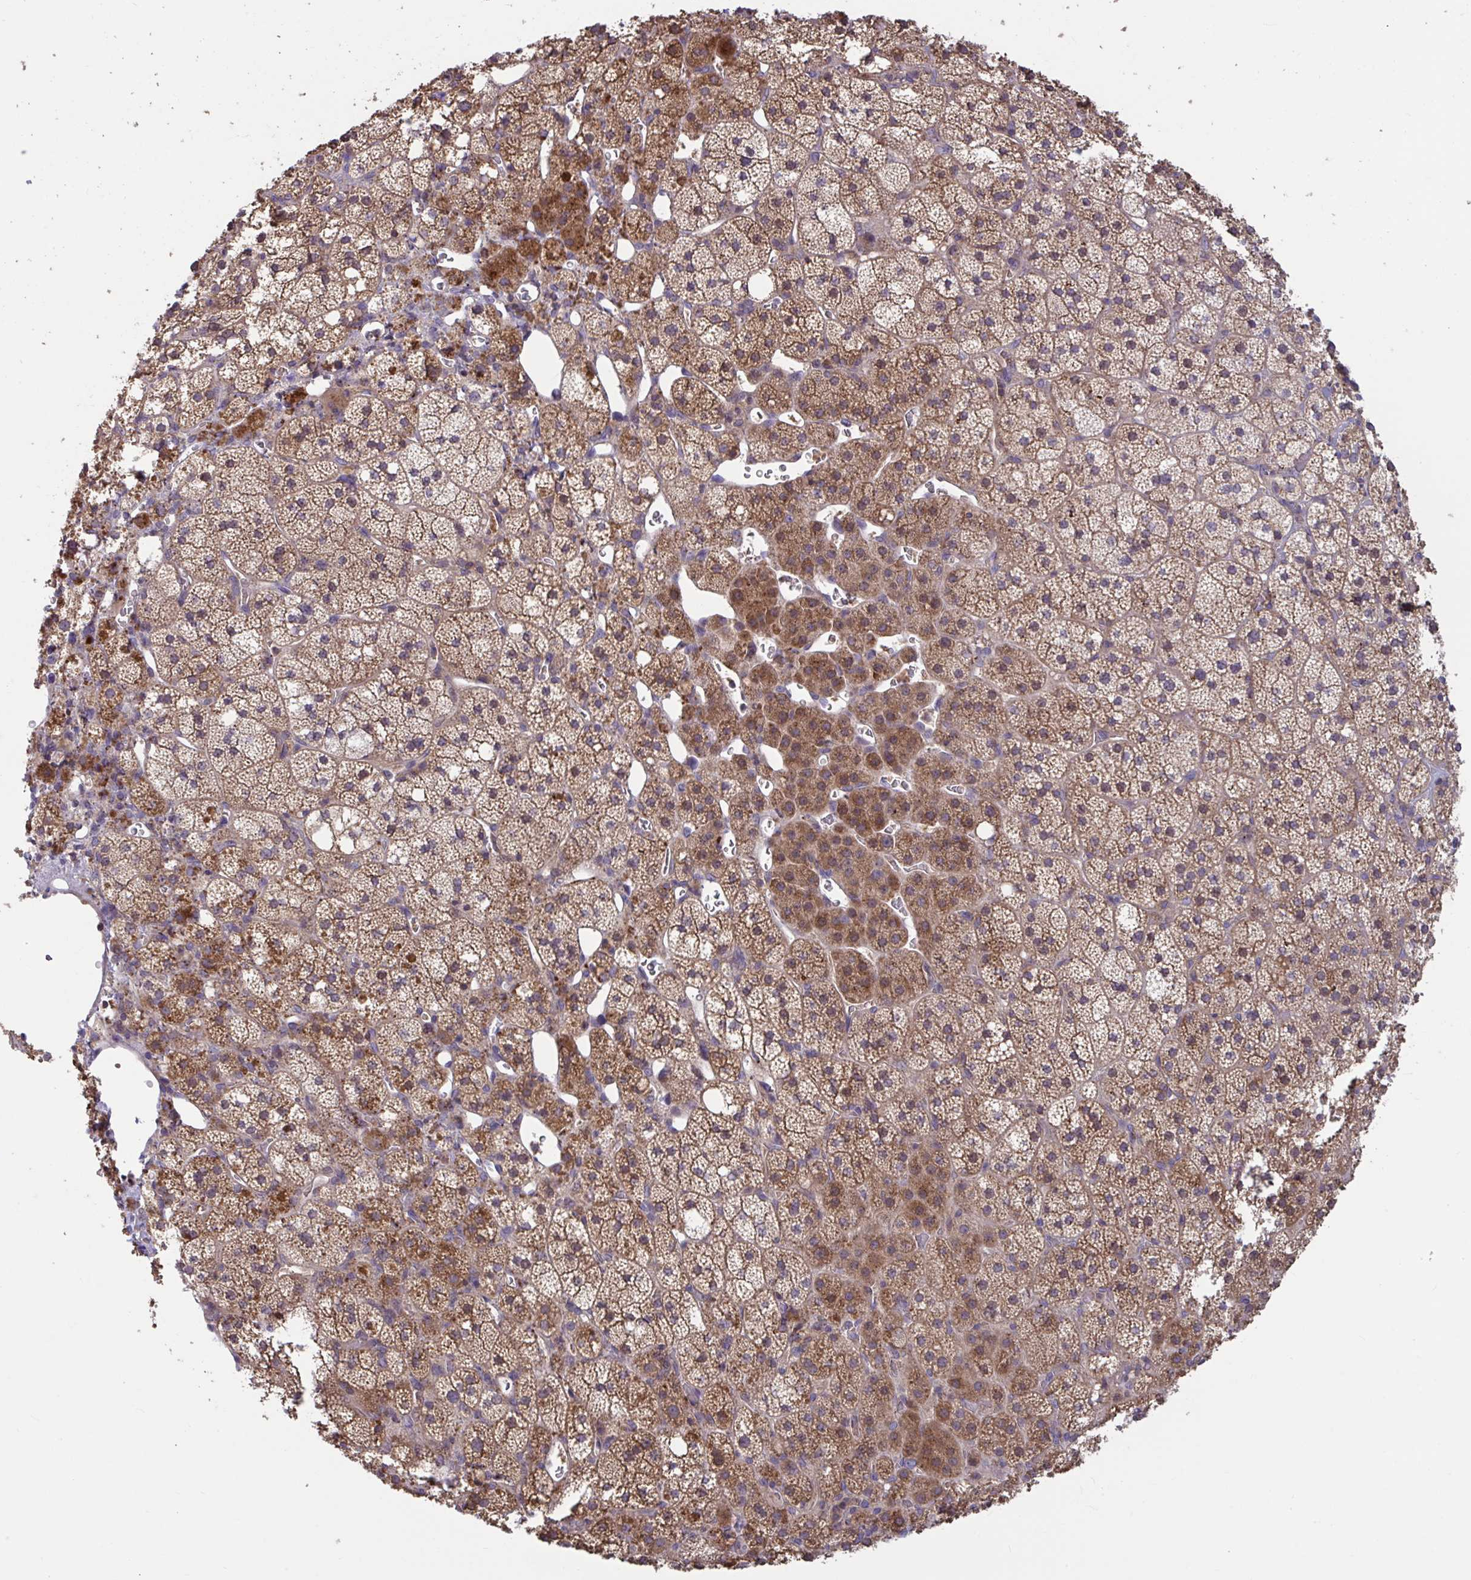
{"staining": {"intensity": "strong", "quantity": ">75%", "location": "cytoplasmic/membranous"}, "tissue": "adrenal gland", "cell_type": "Glandular cells", "image_type": "normal", "snomed": [{"axis": "morphology", "description": "Normal tissue, NOS"}, {"axis": "topography", "description": "Adrenal gland"}], "caption": "Immunohistochemistry staining of normal adrenal gland, which shows high levels of strong cytoplasmic/membranous positivity in approximately >75% of glandular cells indicating strong cytoplasmic/membranous protein expression. The staining was performed using DAB (3,3'-diaminobenzidine) (brown) for protein detection and nuclei were counterstained in hematoxylin (blue).", "gene": "IST1", "patient": {"sex": "male", "age": 53}}